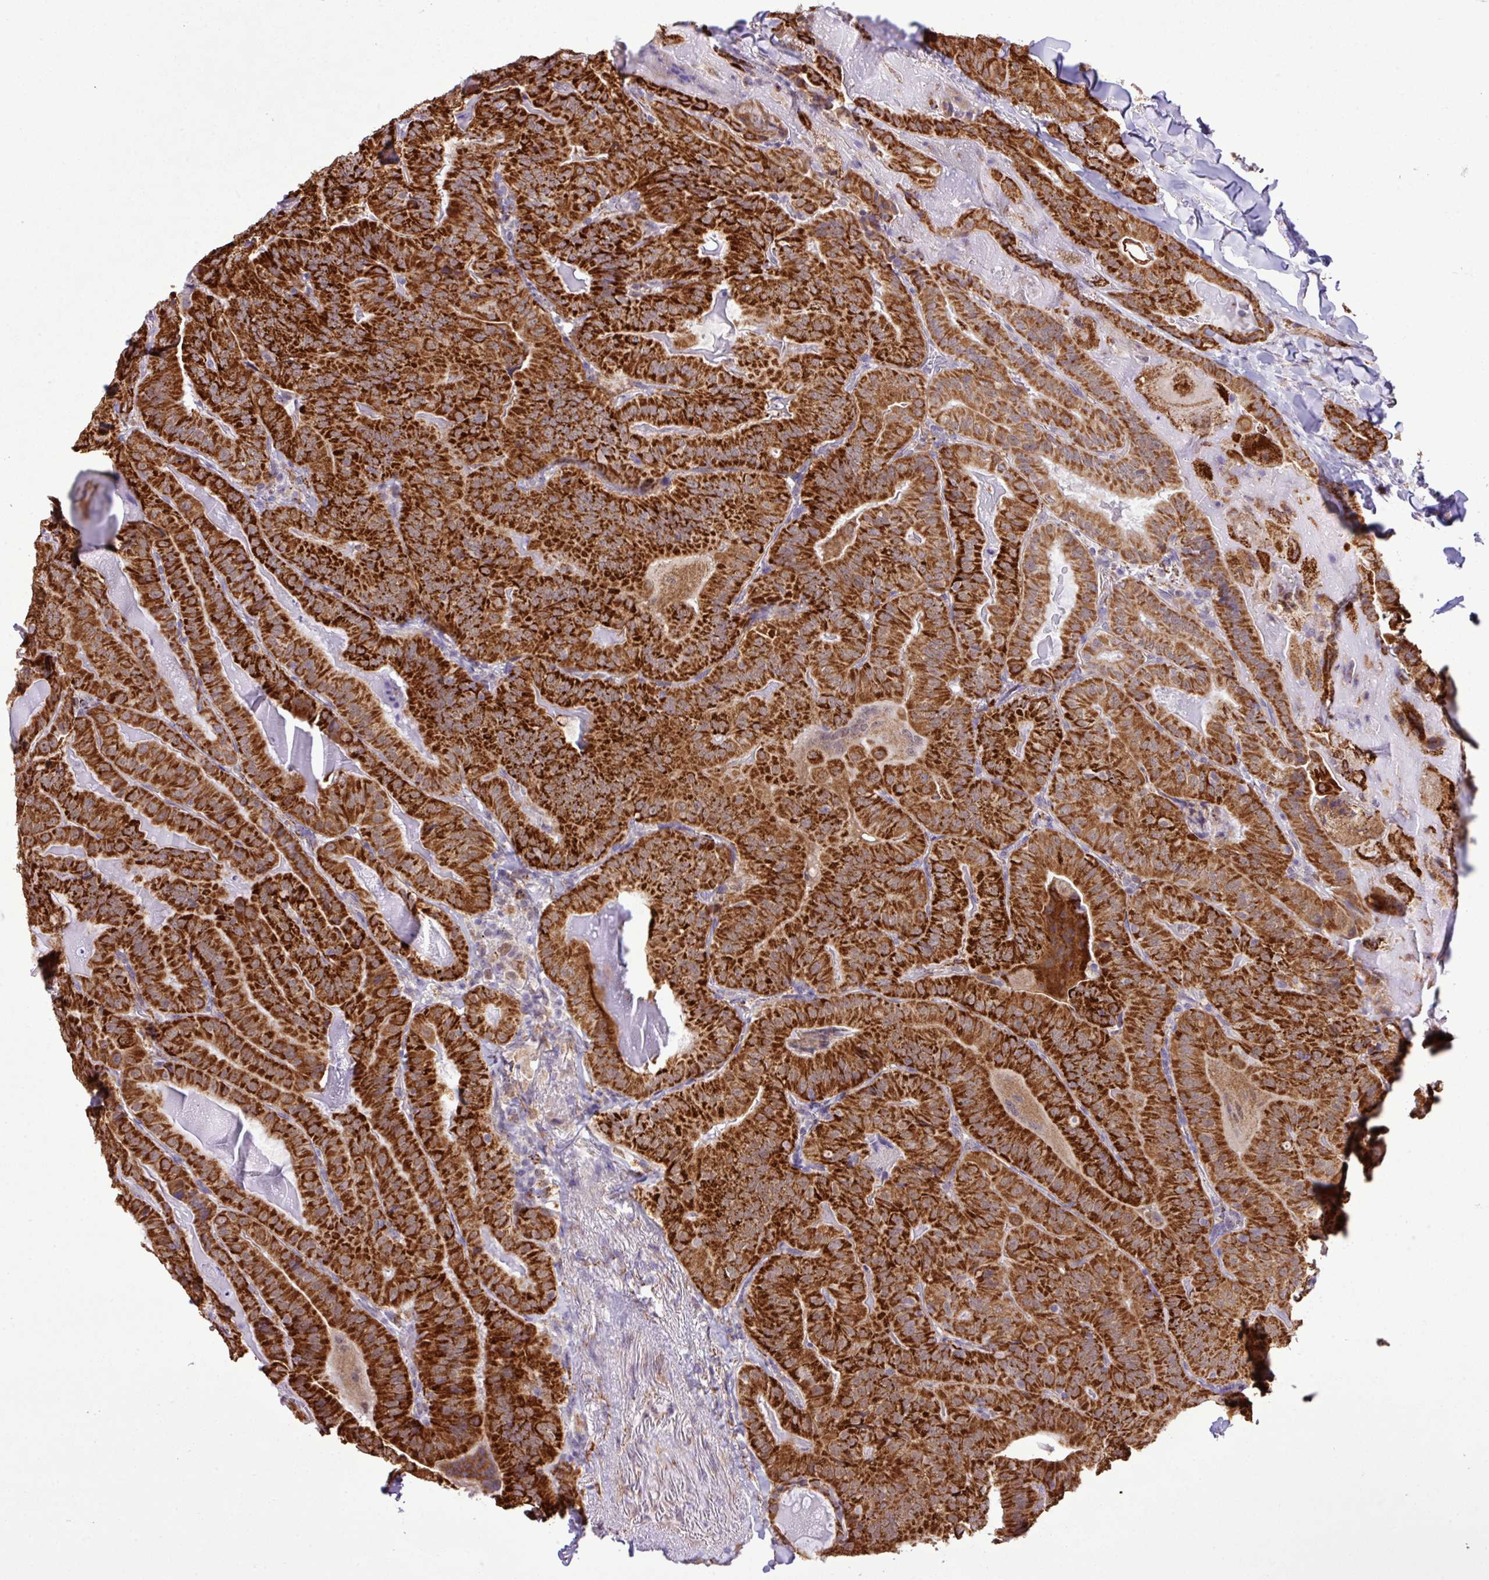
{"staining": {"intensity": "strong", "quantity": ">75%", "location": "cytoplasmic/membranous"}, "tissue": "thyroid cancer", "cell_type": "Tumor cells", "image_type": "cancer", "snomed": [{"axis": "morphology", "description": "Papillary adenocarcinoma, NOS"}, {"axis": "topography", "description": "Thyroid gland"}], "caption": "This micrograph exhibits thyroid cancer stained with immunohistochemistry (IHC) to label a protein in brown. The cytoplasmic/membranous of tumor cells show strong positivity for the protein. Nuclei are counter-stained blue.", "gene": "SGPP1", "patient": {"sex": "female", "age": 68}}